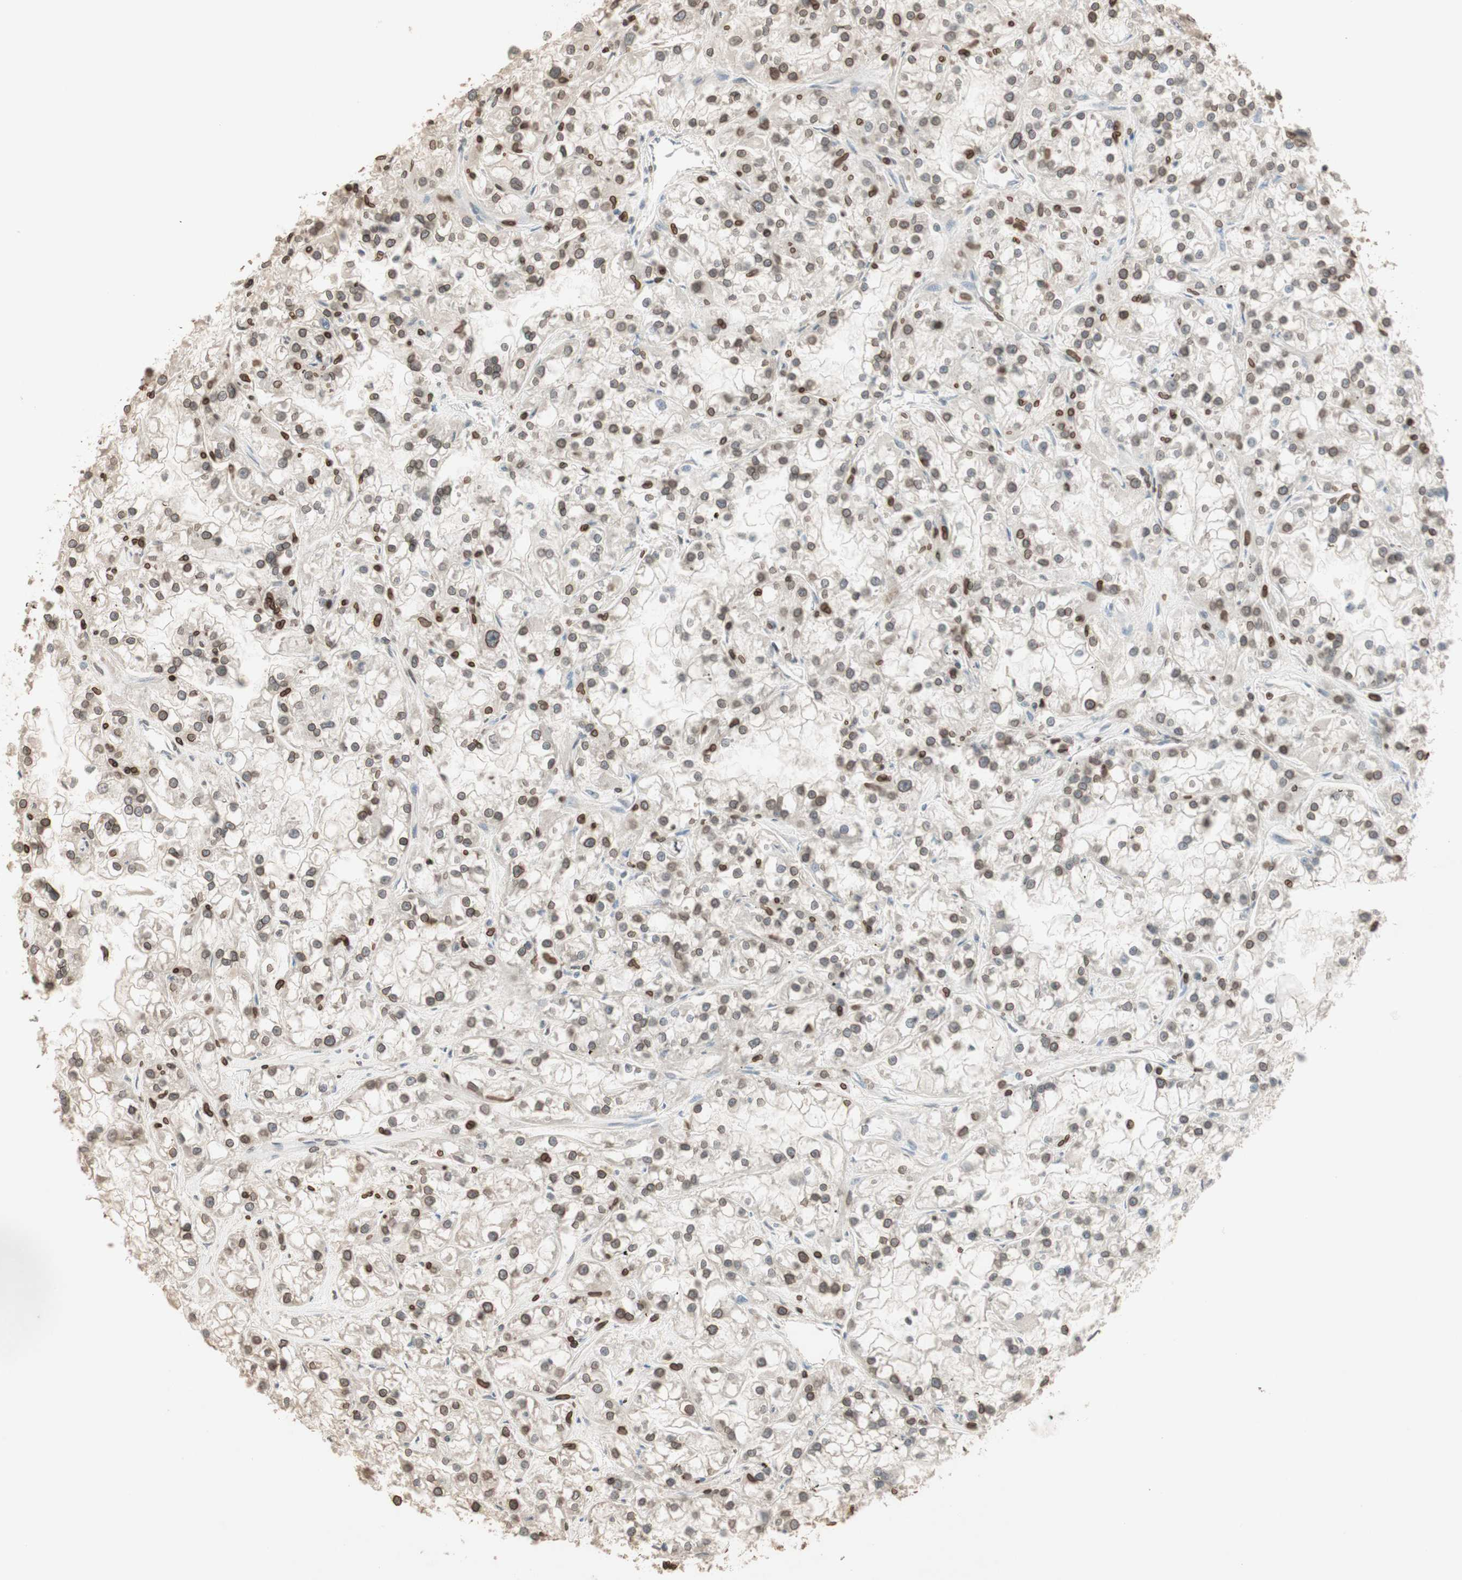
{"staining": {"intensity": "moderate", "quantity": ">75%", "location": "nuclear"}, "tissue": "renal cancer", "cell_type": "Tumor cells", "image_type": "cancer", "snomed": [{"axis": "morphology", "description": "Adenocarcinoma, NOS"}, {"axis": "topography", "description": "Kidney"}], "caption": "Immunohistochemical staining of human renal cancer (adenocarcinoma) exhibits medium levels of moderate nuclear staining in about >75% of tumor cells.", "gene": "TMPO", "patient": {"sex": "female", "age": 52}}